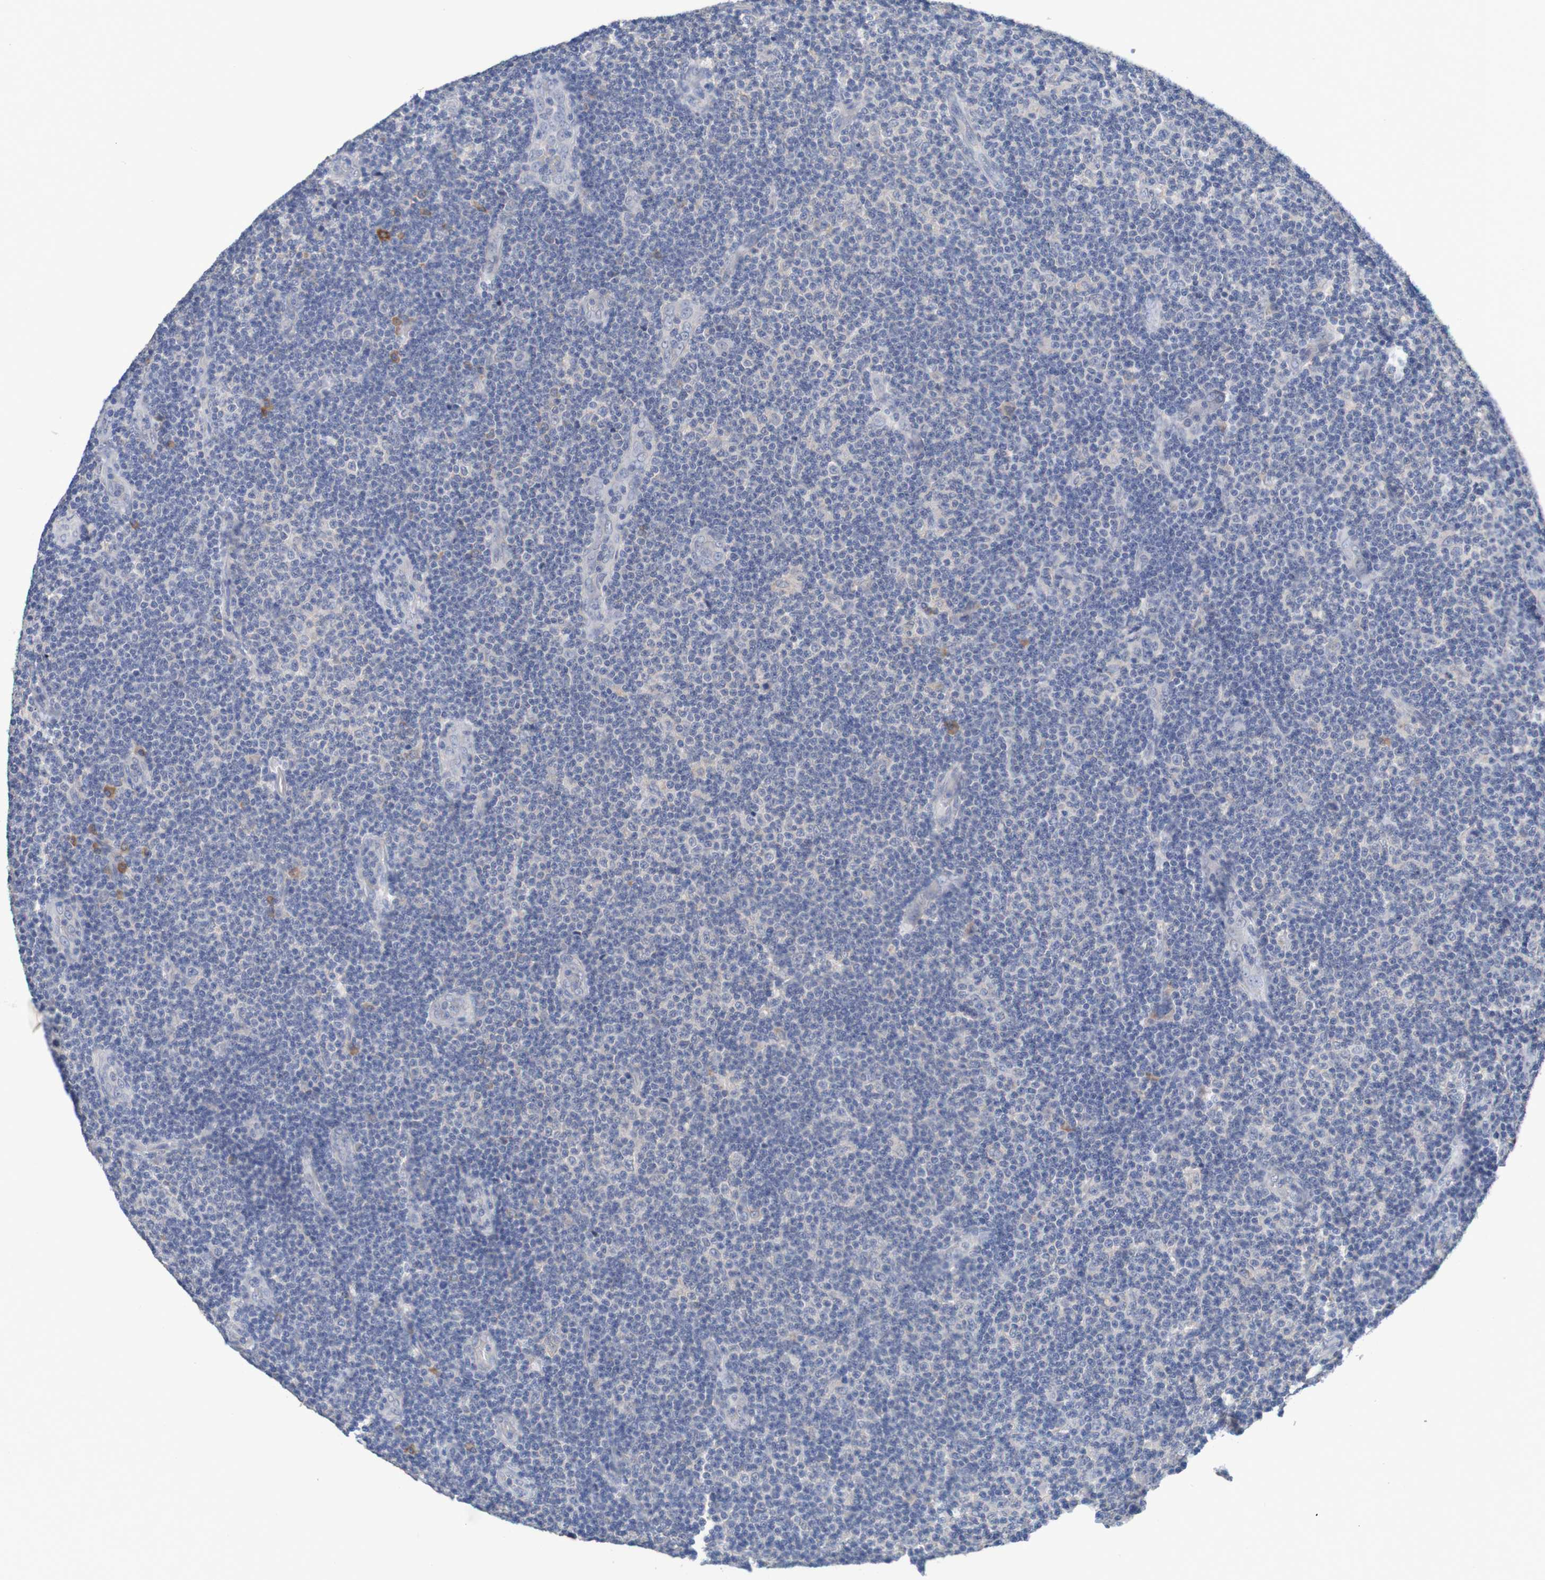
{"staining": {"intensity": "weak", "quantity": "<25%", "location": "cytoplasmic/membranous"}, "tissue": "lymphoma", "cell_type": "Tumor cells", "image_type": "cancer", "snomed": [{"axis": "morphology", "description": "Malignant lymphoma, non-Hodgkin's type, Low grade"}, {"axis": "topography", "description": "Lymph node"}], "caption": "DAB (3,3'-diaminobenzidine) immunohistochemical staining of human malignant lymphoma, non-Hodgkin's type (low-grade) reveals no significant expression in tumor cells.", "gene": "LTA", "patient": {"sex": "male", "age": 83}}